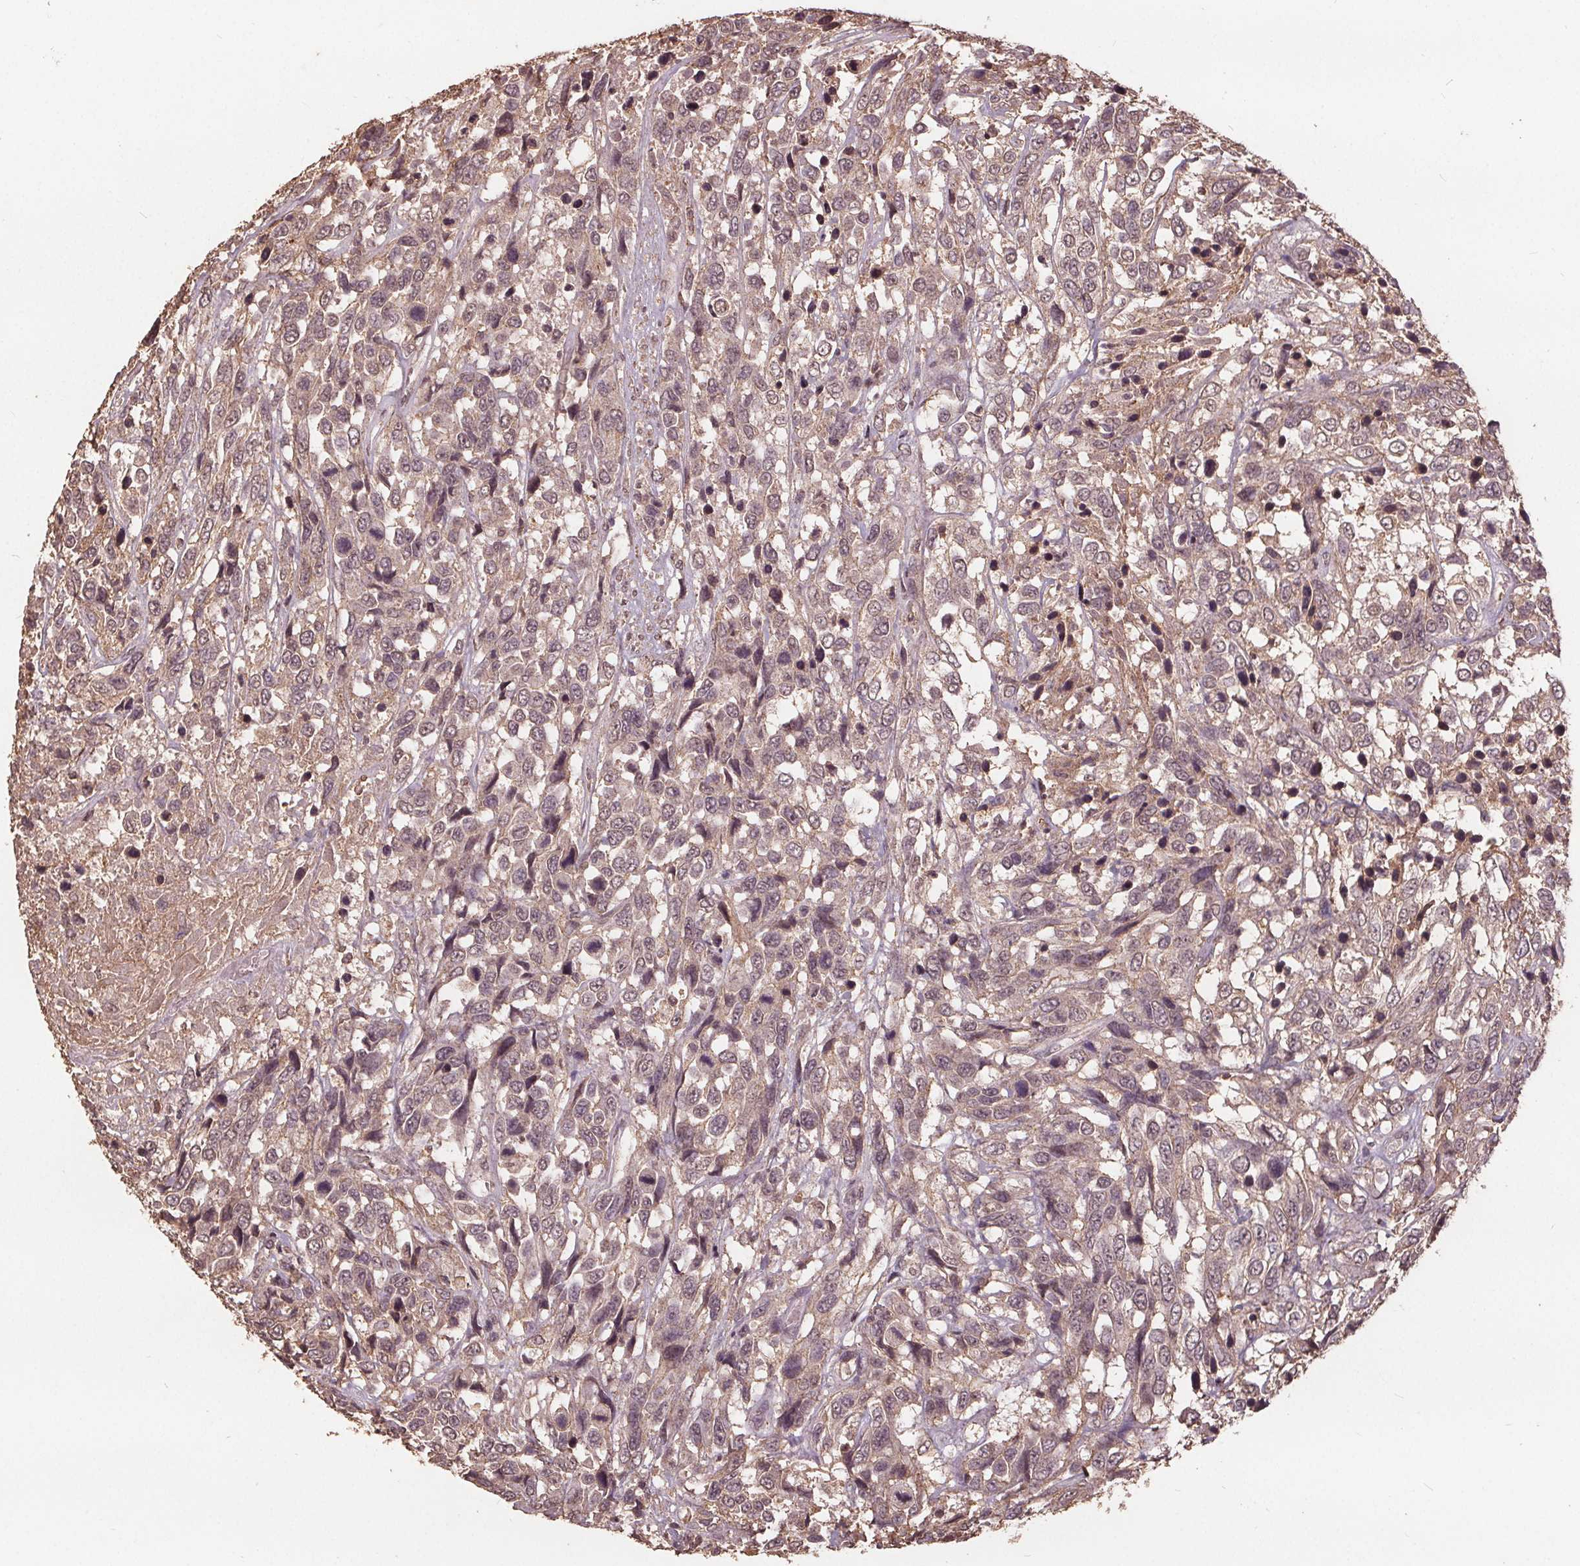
{"staining": {"intensity": "weak", "quantity": "25%-75%", "location": "cytoplasmic/membranous,nuclear"}, "tissue": "urothelial cancer", "cell_type": "Tumor cells", "image_type": "cancer", "snomed": [{"axis": "morphology", "description": "Urothelial carcinoma, High grade"}, {"axis": "topography", "description": "Urinary bladder"}], "caption": "Protein expression by IHC displays weak cytoplasmic/membranous and nuclear staining in about 25%-75% of tumor cells in urothelial cancer. Immunohistochemistry stains the protein of interest in brown and the nuclei are stained blue.", "gene": "DSG3", "patient": {"sex": "female", "age": 70}}